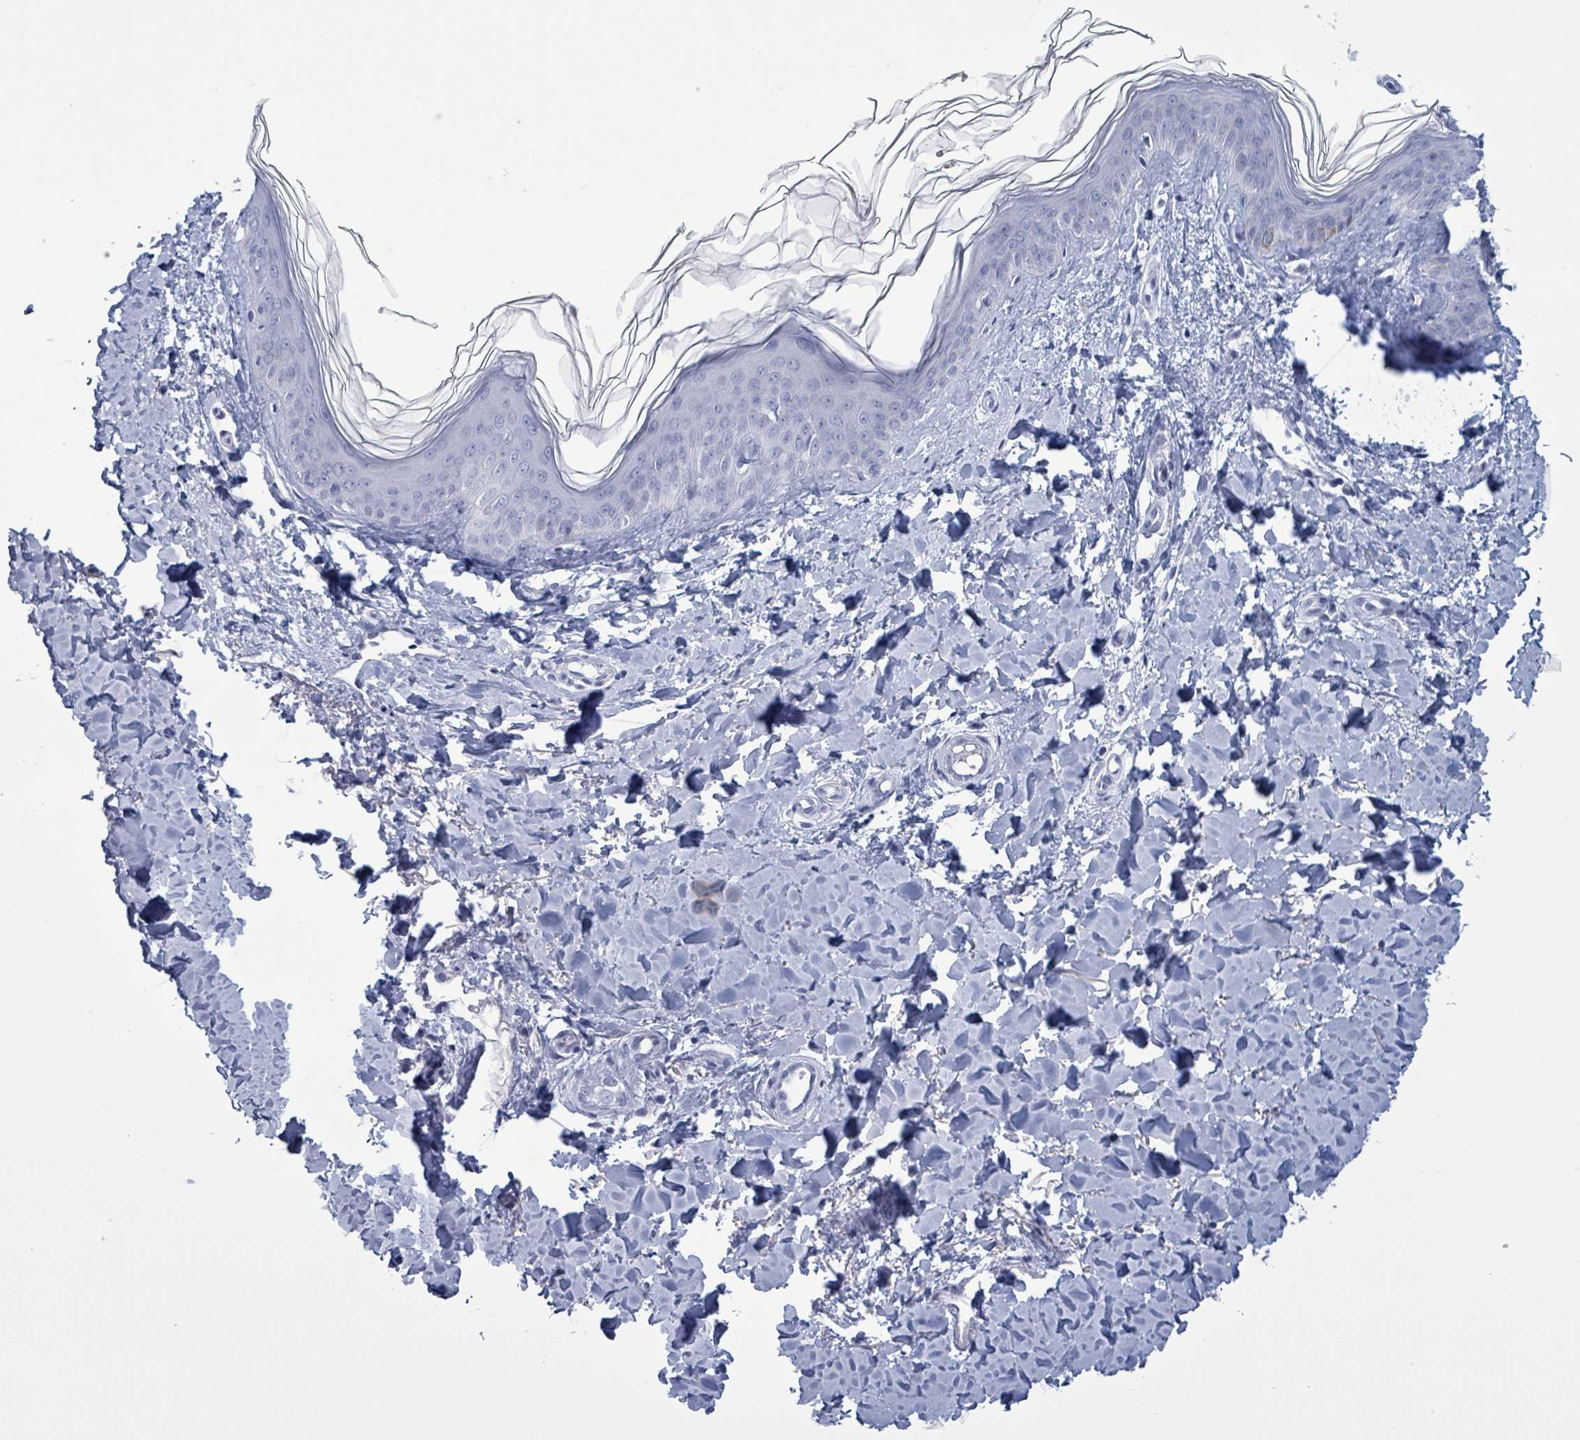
{"staining": {"intensity": "negative", "quantity": "none", "location": "none"}, "tissue": "skin", "cell_type": "Fibroblasts", "image_type": "normal", "snomed": [{"axis": "morphology", "description": "Normal tissue, NOS"}, {"axis": "topography", "description": "Skin"}], "caption": "This is a photomicrograph of immunohistochemistry (IHC) staining of benign skin, which shows no positivity in fibroblasts. (Brightfield microscopy of DAB (3,3'-diaminobenzidine) IHC at high magnification).", "gene": "ZNF771", "patient": {"sex": "female", "age": 41}}